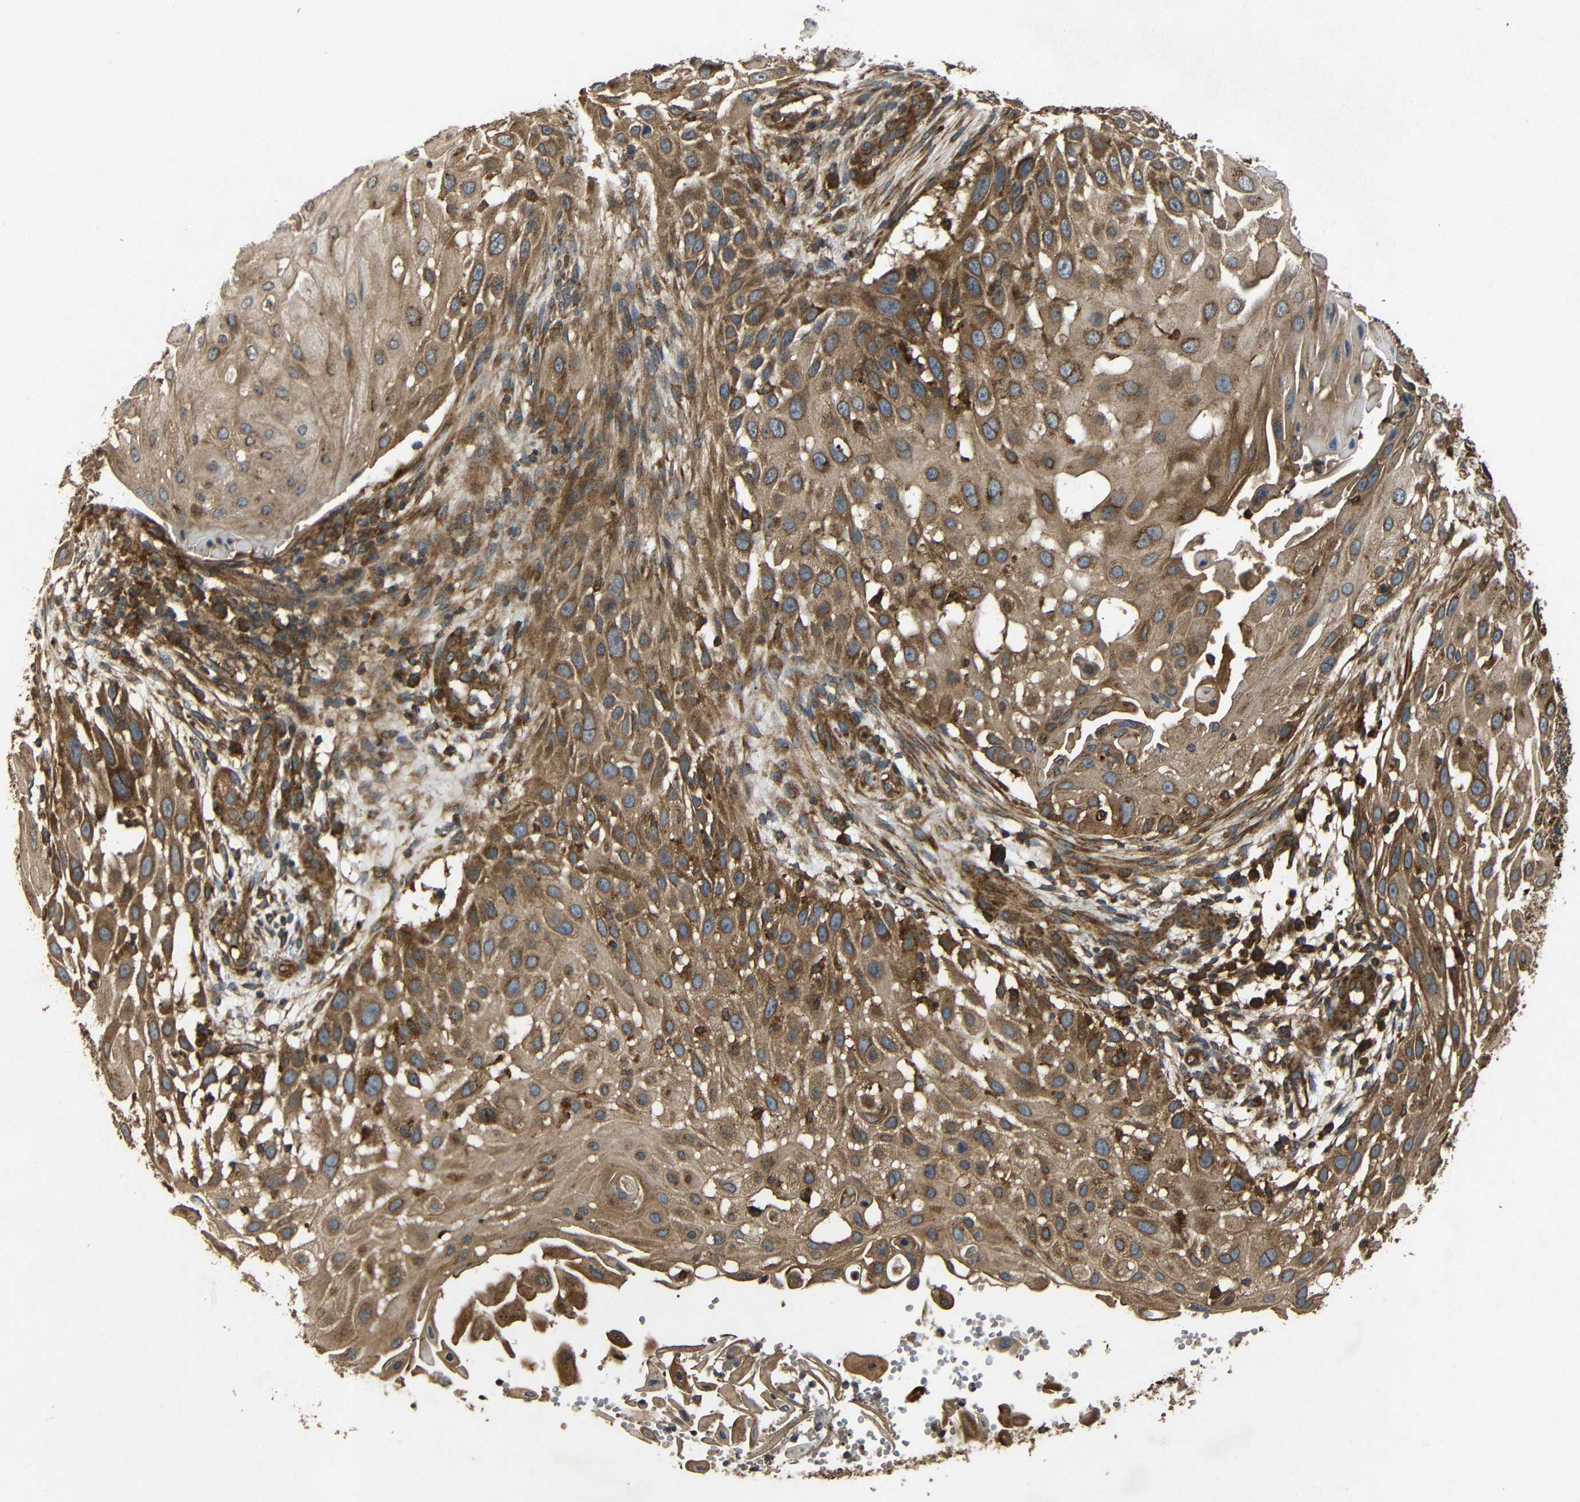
{"staining": {"intensity": "moderate", "quantity": ">75%", "location": "cytoplasmic/membranous"}, "tissue": "skin cancer", "cell_type": "Tumor cells", "image_type": "cancer", "snomed": [{"axis": "morphology", "description": "Squamous cell carcinoma, NOS"}, {"axis": "topography", "description": "Skin"}], "caption": "Brown immunohistochemical staining in human skin cancer (squamous cell carcinoma) displays moderate cytoplasmic/membranous staining in about >75% of tumor cells.", "gene": "EIF2S1", "patient": {"sex": "female", "age": 44}}